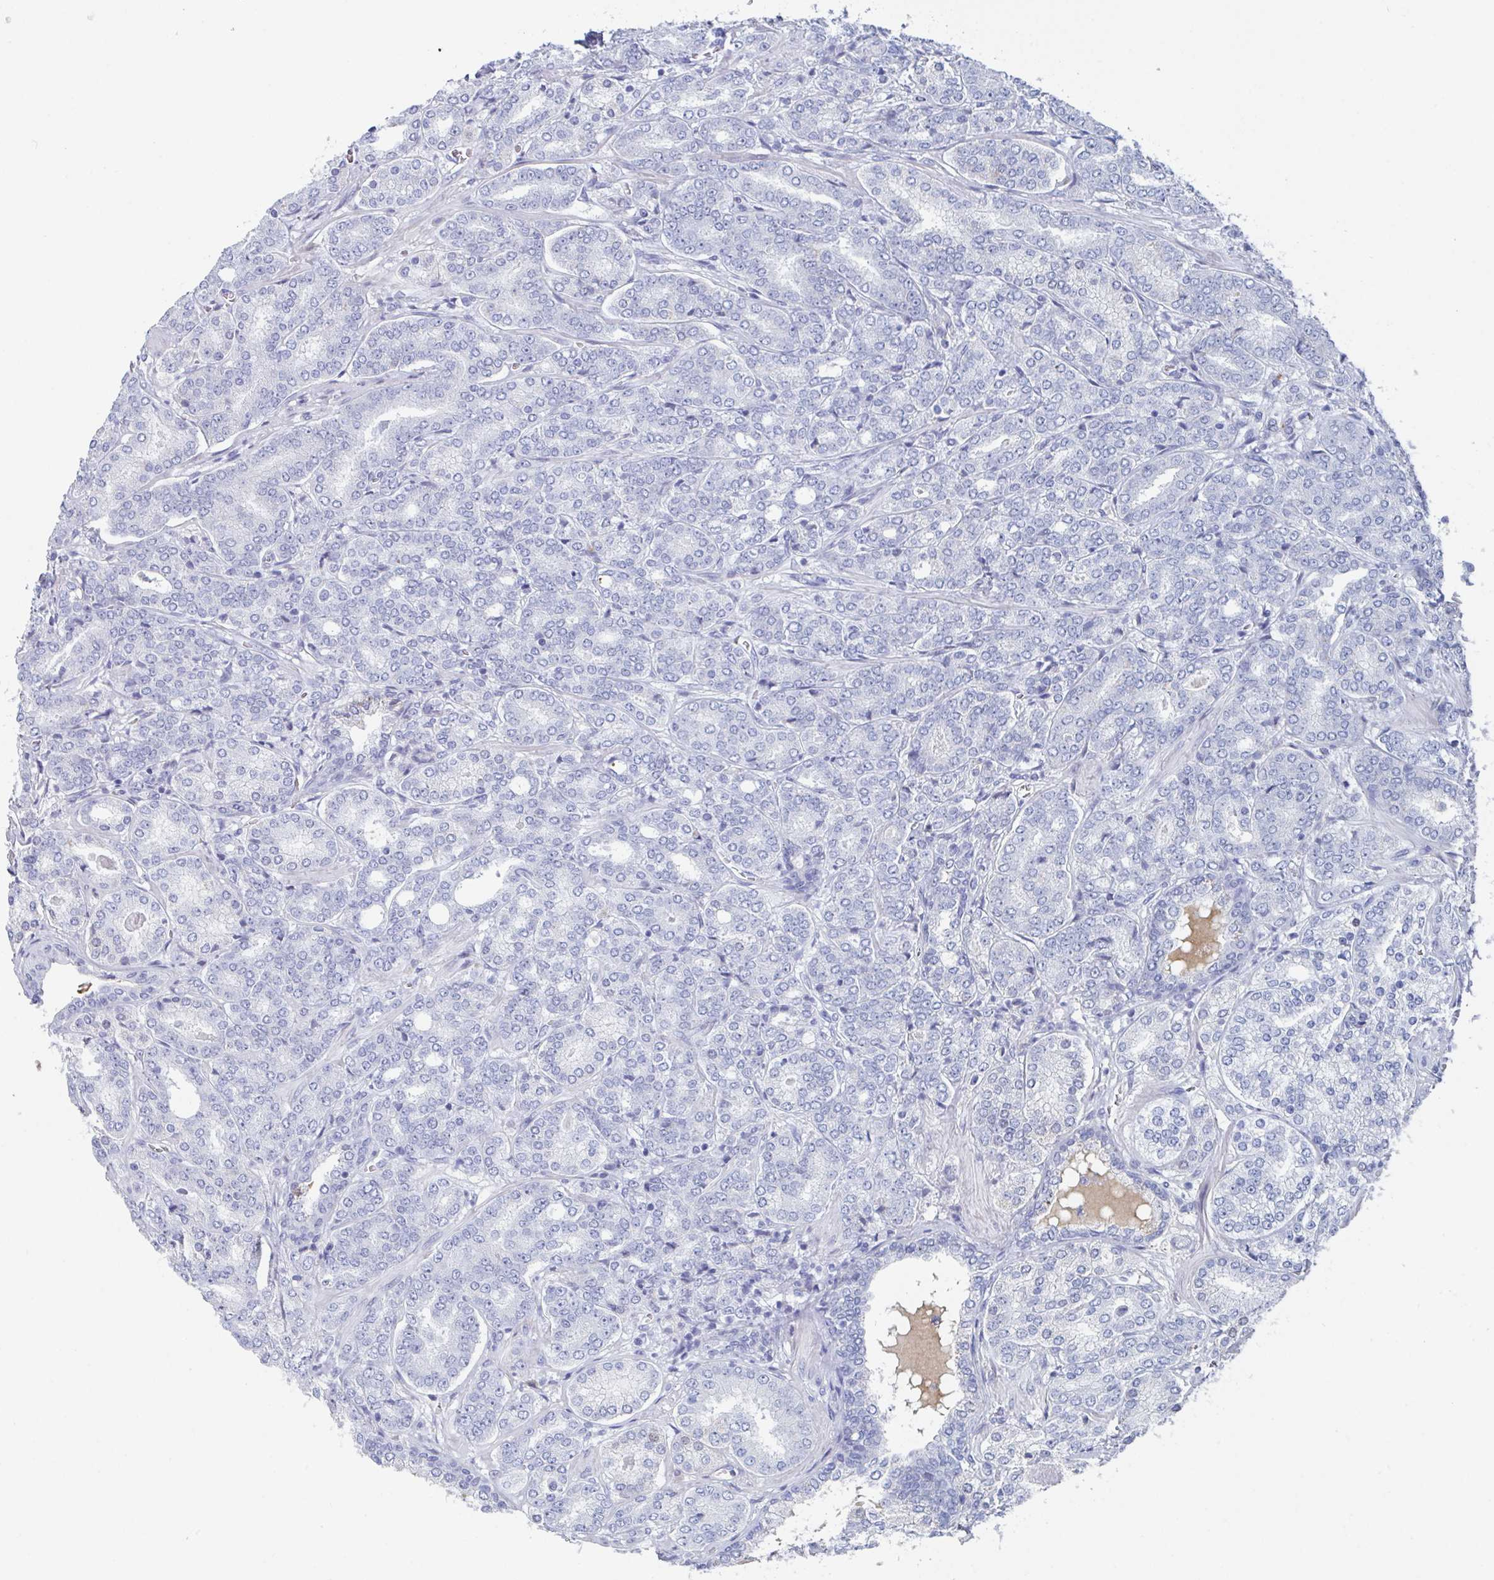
{"staining": {"intensity": "negative", "quantity": "none", "location": "none"}, "tissue": "prostate cancer", "cell_type": "Tumor cells", "image_type": "cancer", "snomed": [{"axis": "morphology", "description": "Adenocarcinoma, High grade"}, {"axis": "topography", "description": "Prostate"}], "caption": "The immunohistochemistry (IHC) image has no significant staining in tumor cells of high-grade adenocarcinoma (prostate) tissue.", "gene": "NT5C3B", "patient": {"sex": "male", "age": 72}}